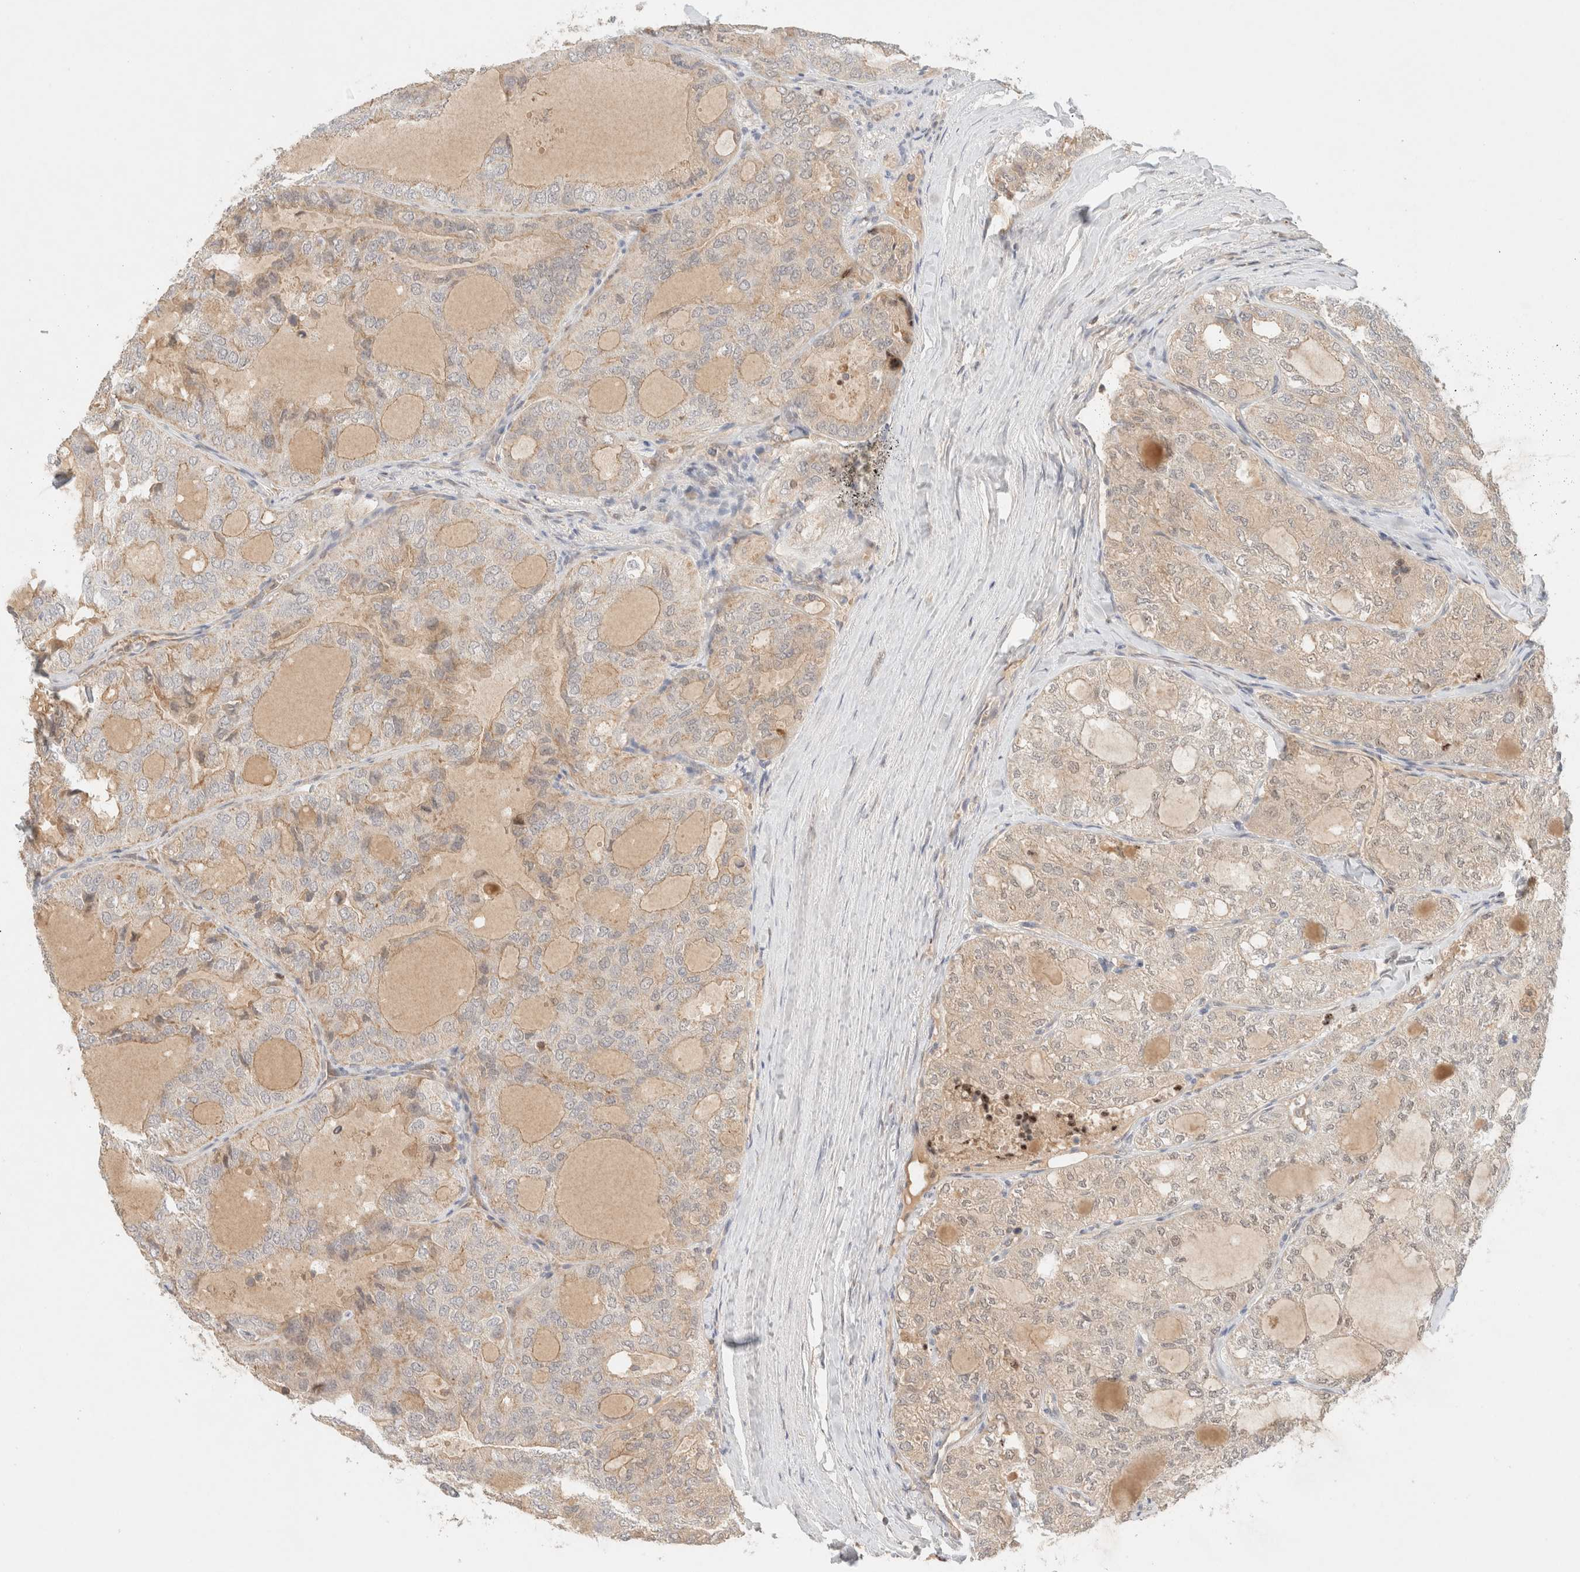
{"staining": {"intensity": "weak", "quantity": "<25%", "location": "cytoplasmic/membranous"}, "tissue": "thyroid cancer", "cell_type": "Tumor cells", "image_type": "cancer", "snomed": [{"axis": "morphology", "description": "Follicular adenoma carcinoma, NOS"}, {"axis": "topography", "description": "Thyroid gland"}], "caption": "A histopathology image of thyroid cancer (follicular adenoma carcinoma) stained for a protein reveals no brown staining in tumor cells.", "gene": "MRM3", "patient": {"sex": "male", "age": 75}}